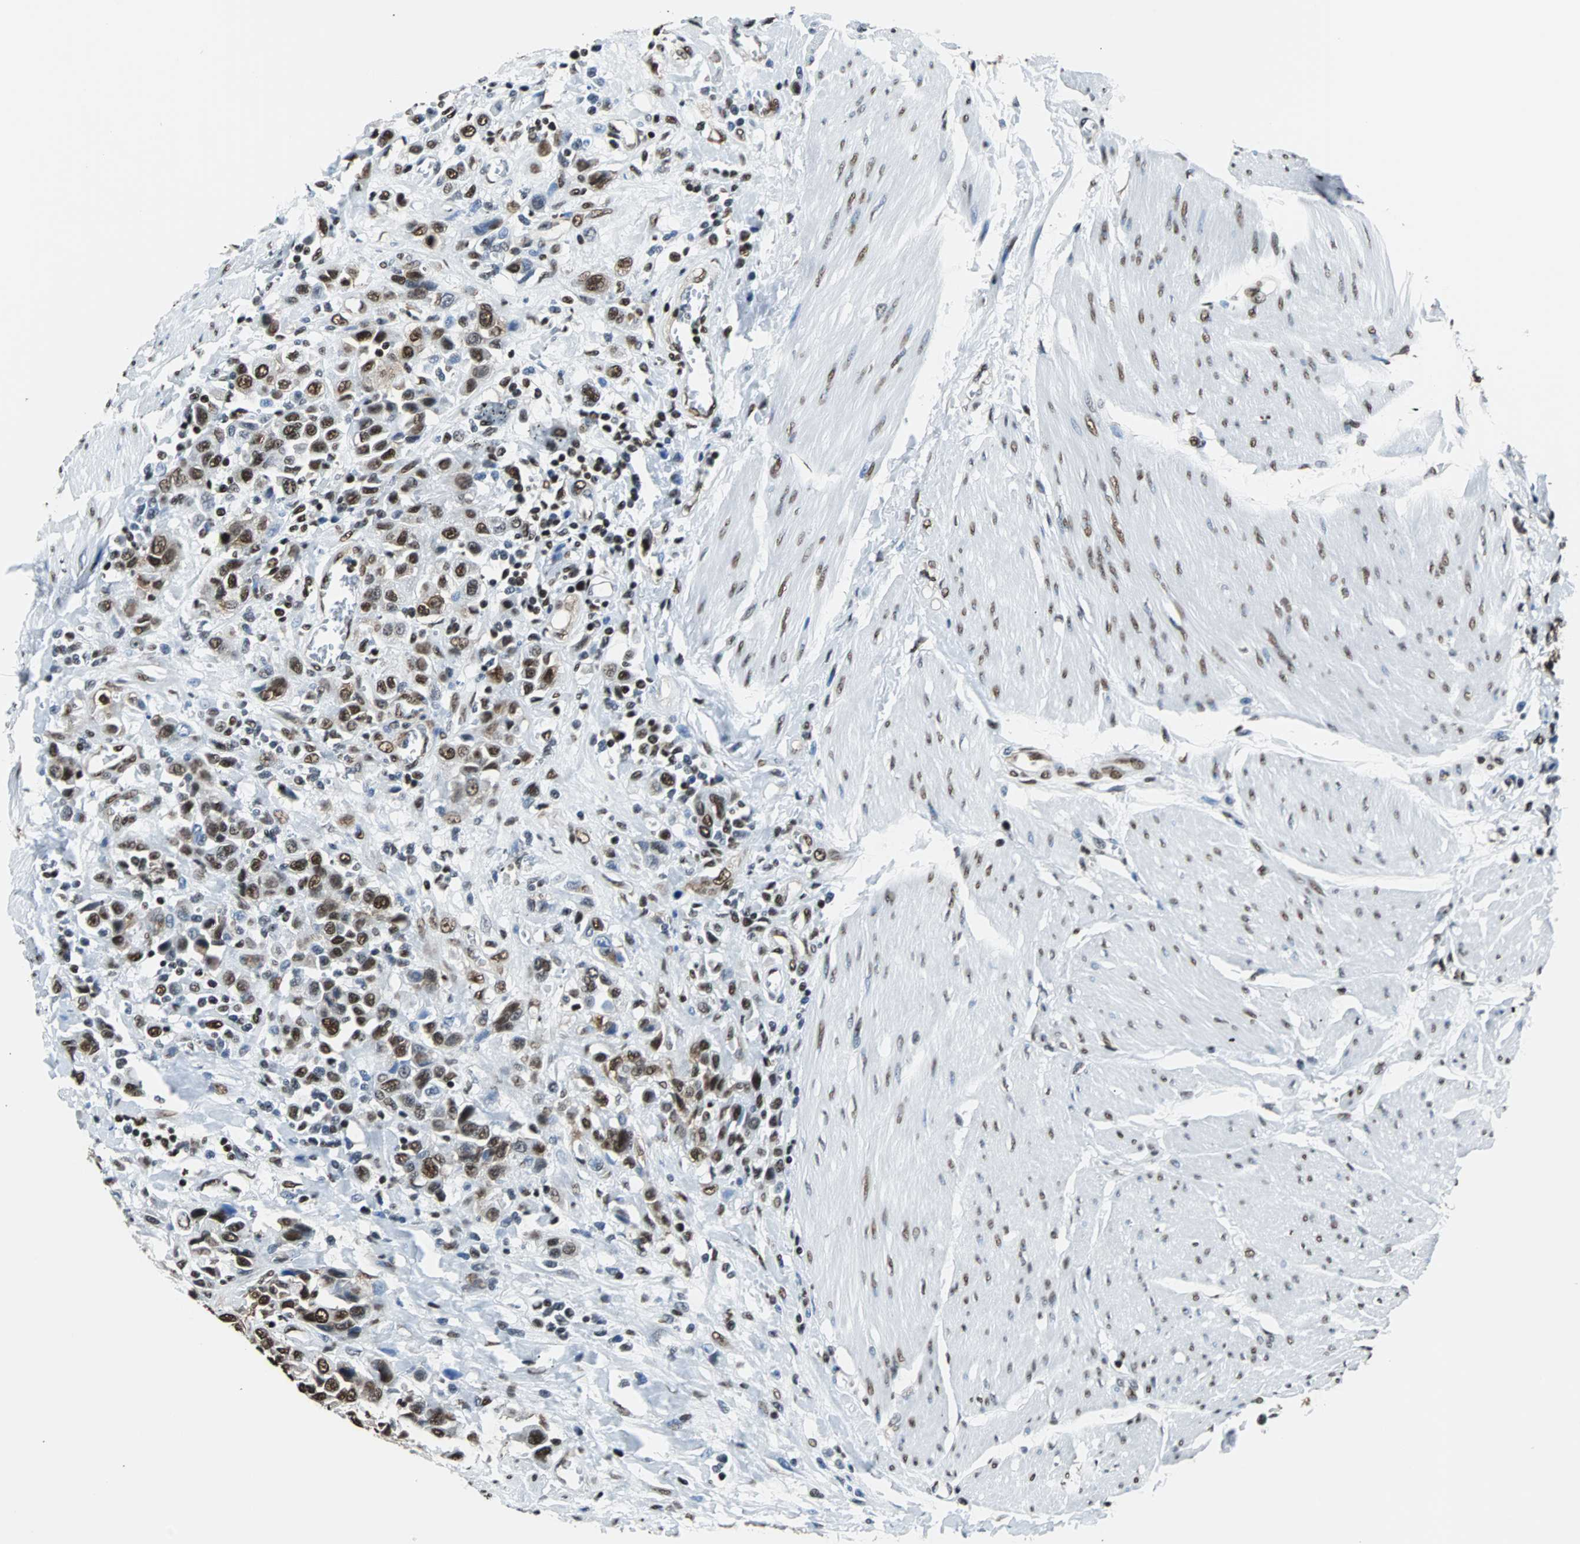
{"staining": {"intensity": "strong", "quantity": ">75%", "location": "nuclear"}, "tissue": "urothelial cancer", "cell_type": "Tumor cells", "image_type": "cancer", "snomed": [{"axis": "morphology", "description": "Urothelial carcinoma, High grade"}, {"axis": "topography", "description": "Urinary bladder"}], "caption": "Human urothelial cancer stained with a protein marker exhibits strong staining in tumor cells.", "gene": "FUBP1", "patient": {"sex": "male", "age": 50}}